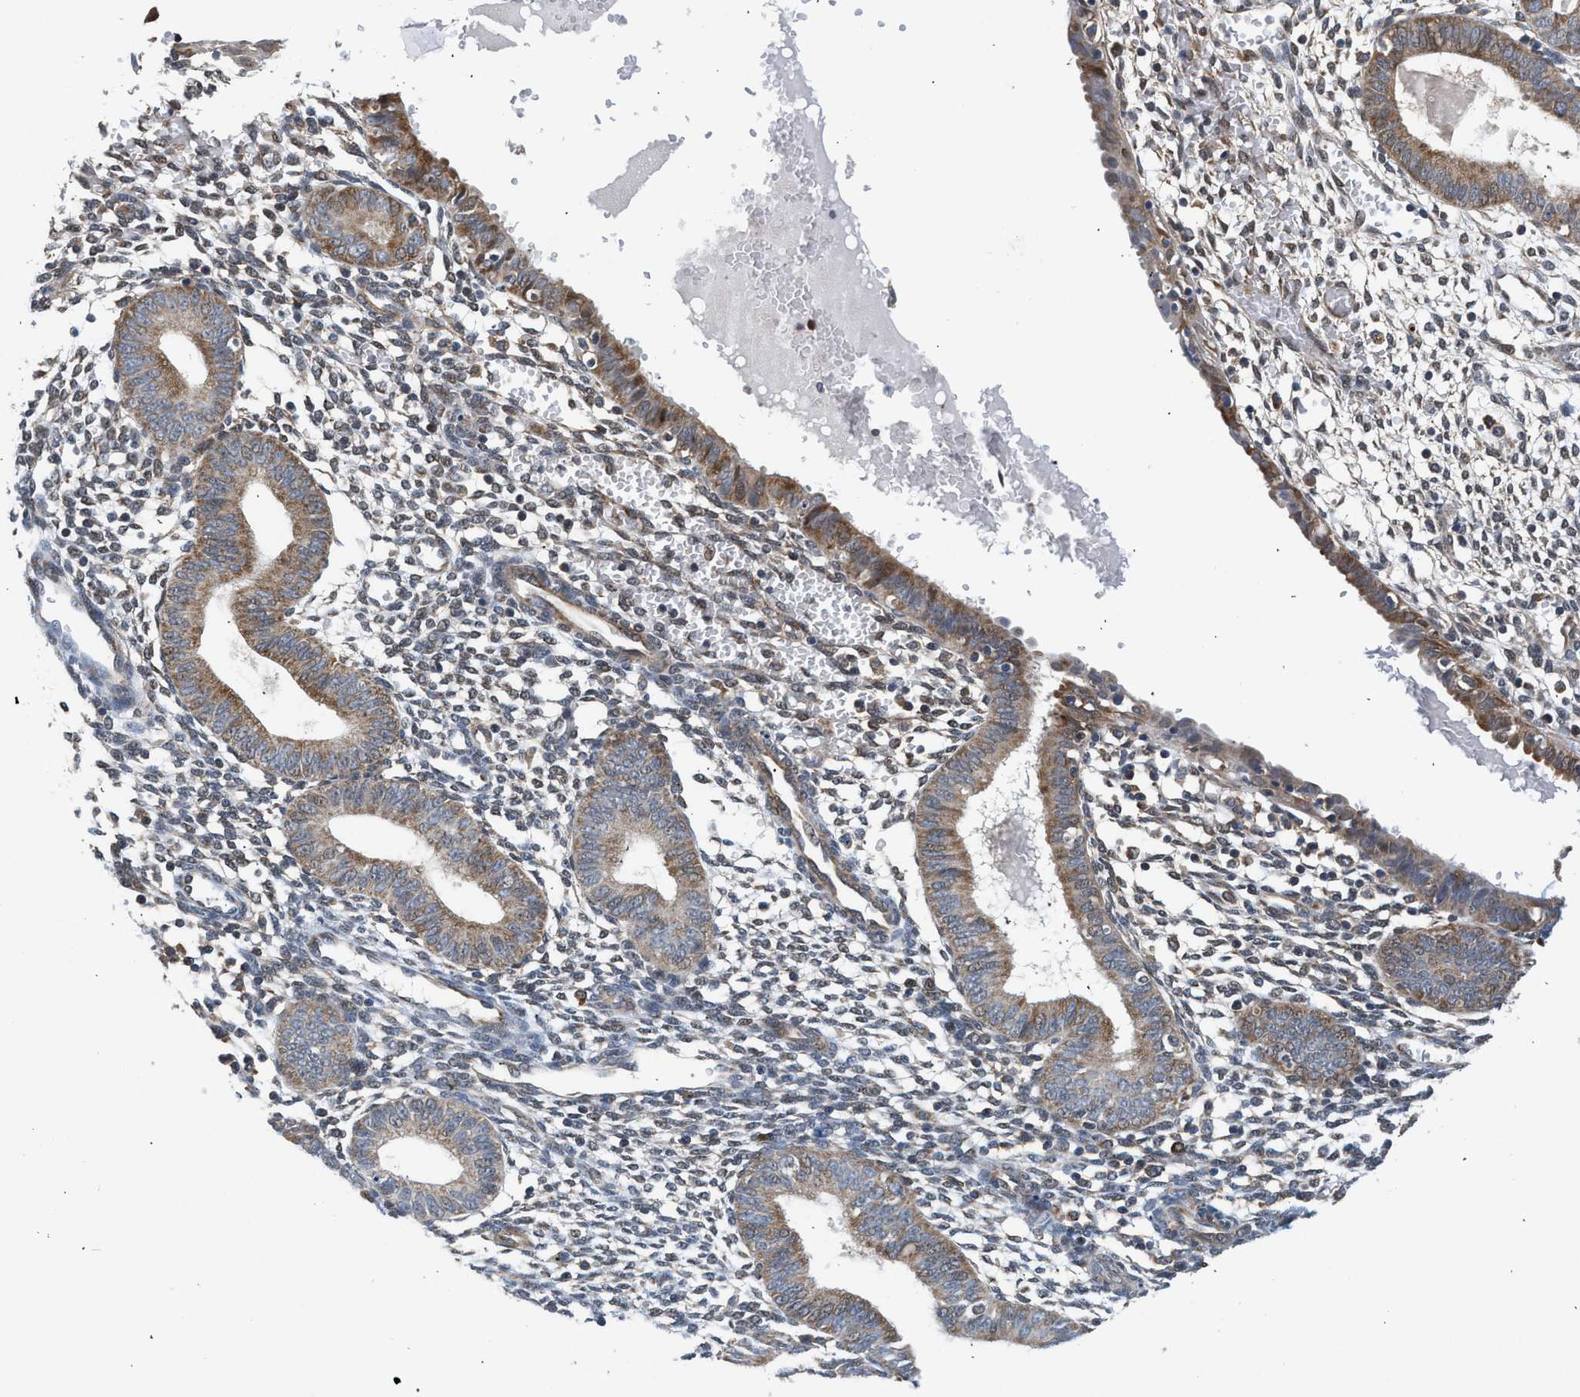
{"staining": {"intensity": "moderate", "quantity": "<25%", "location": "cytoplasmic/membranous"}, "tissue": "endometrium", "cell_type": "Cells in endometrial stroma", "image_type": "normal", "snomed": [{"axis": "morphology", "description": "Normal tissue, NOS"}, {"axis": "topography", "description": "Endometrium"}], "caption": "Endometrium was stained to show a protein in brown. There is low levels of moderate cytoplasmic/membranous expression in approximately <25% of cells in endometrial stroma.", "gene": "POLG2", "patient": {"sex": "female", "age": 61}}